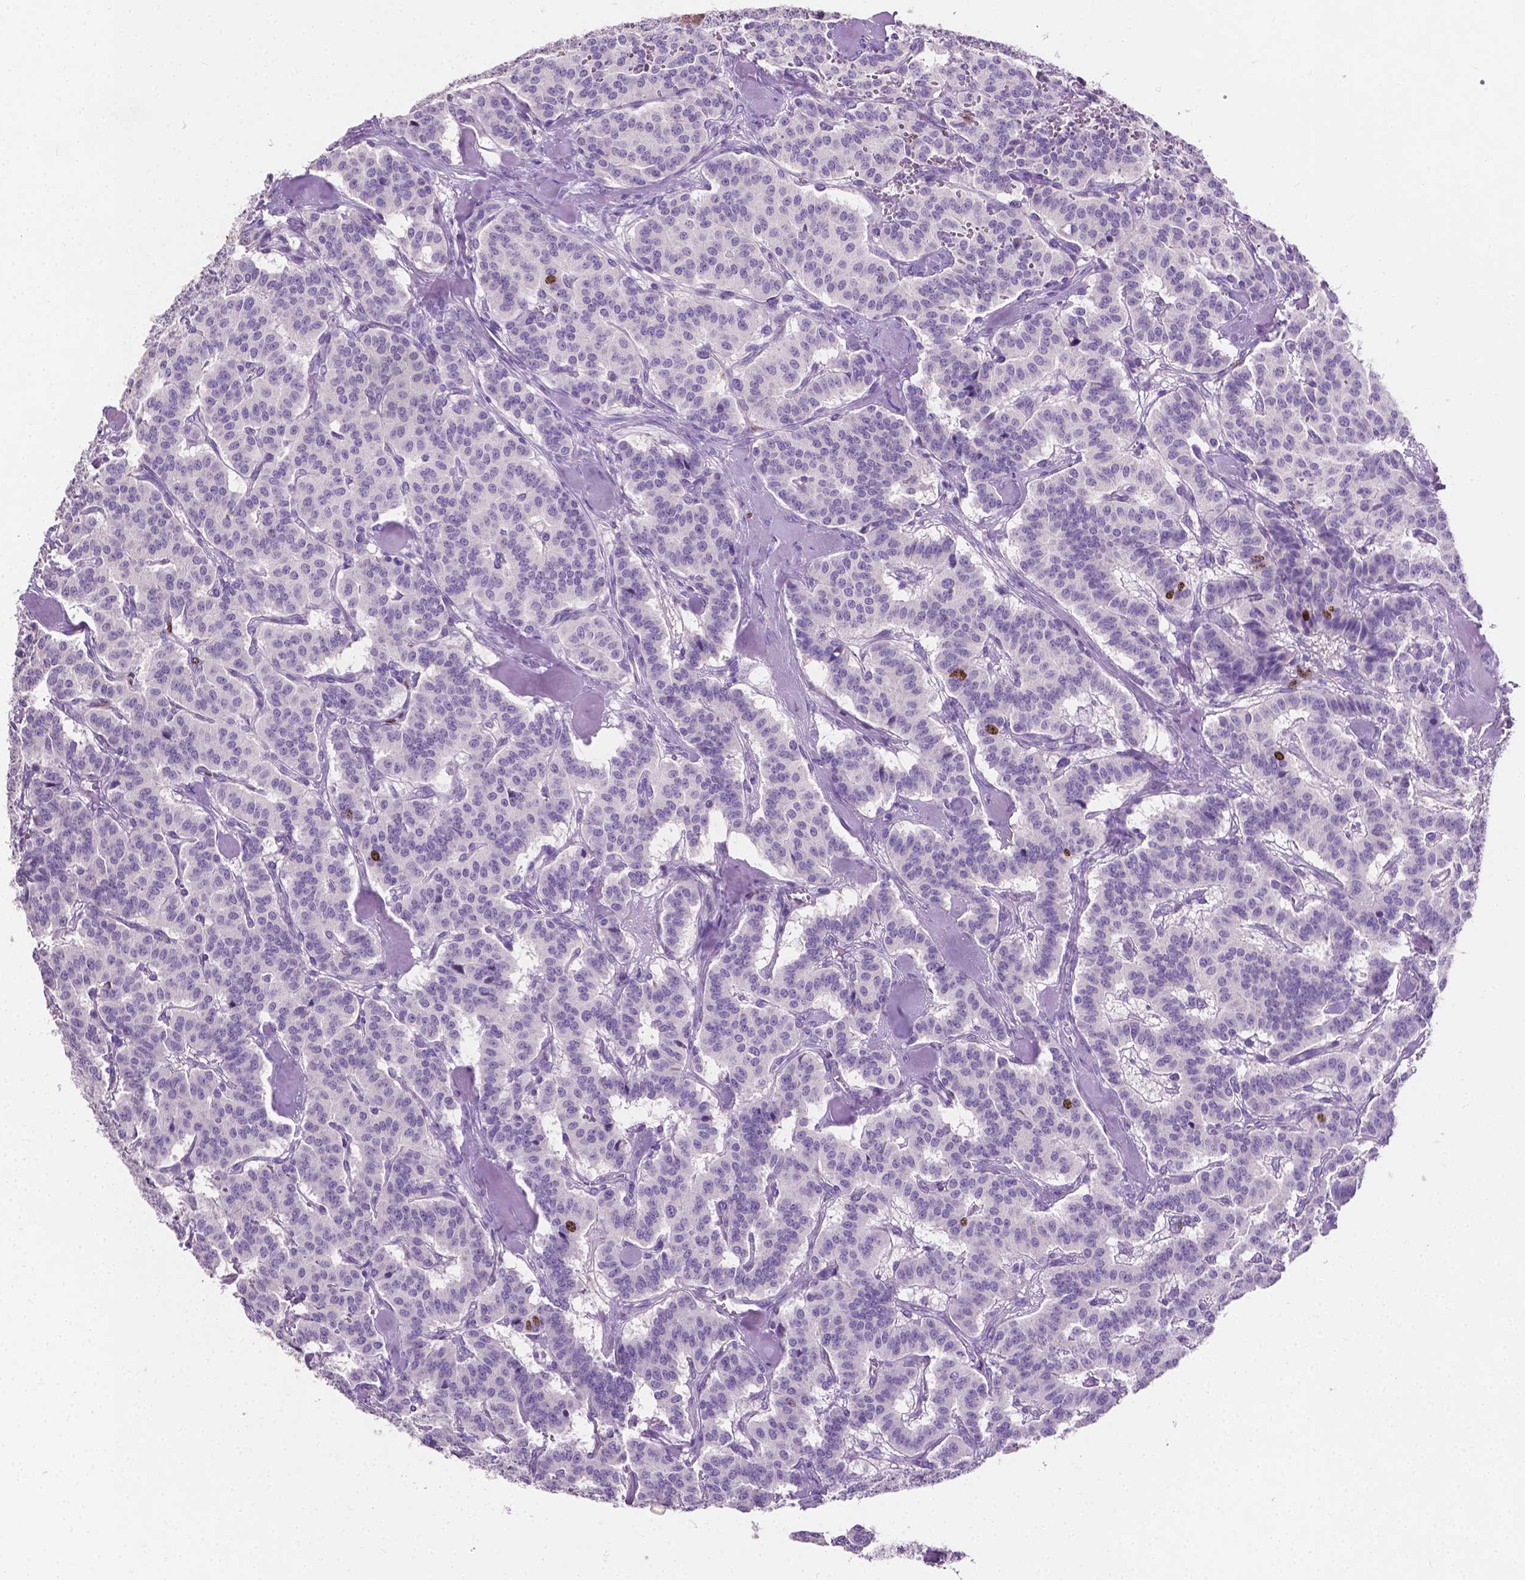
{"staining": {"intensity": "strong", "quantity": "<25%", "location": "nuclear"}, "tissue": "carcinoid", "cell_type": "Tumor cells", "image_type": "cancer", "snomed": [{"axis": "morphology", "description": "Normal tissue, NOS"}, {"axis": "morphology", "description": "Carcinoid, malignant, NOS"}, {"axis": "topography", "description": "Lung"}], "caption": "Protein staining of carcinoid tissue reveals strong nuclear expression in approximately <25% of tumor cells. (IHC, brightfield microscopy, high magnification).", "gene": "SIAH2", "patient": {"sex": "female", "age": 46}}